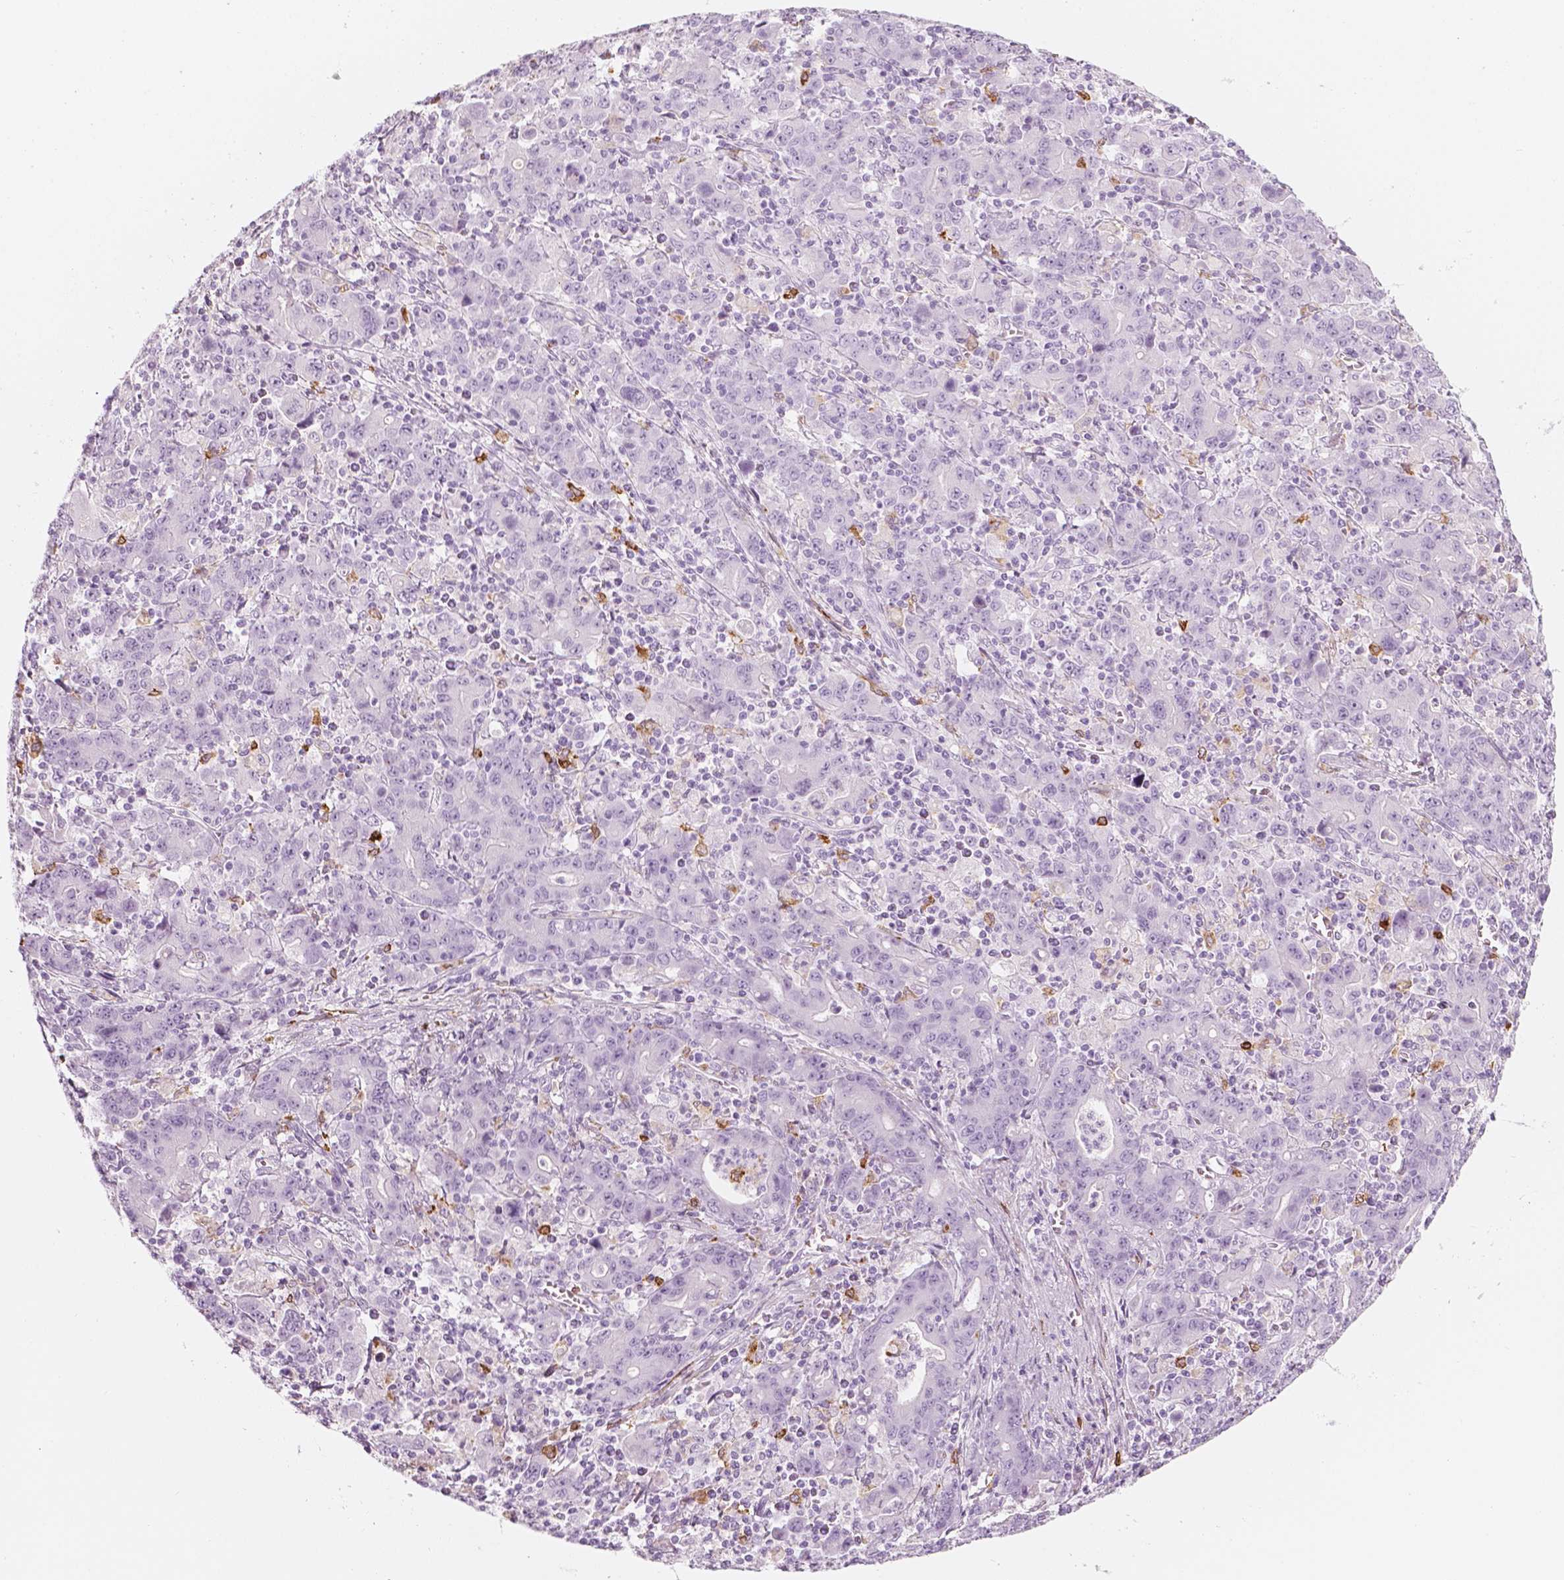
{"staining": {"intensity": "negative", "quantity": "none", "location": "none"}, "tissue": "stomach cancer", "cell_type": "Tumor cells", "image_type": "cancer", "snomed": [{"axis": "morphology", "description": "Adenocarcinoma, NOS"}, {"axis": "topography", "description": "Stomach, upper"}], "caption": "This is an immunohistochemistry photomicrograph of stomach adenocarcinoma. There is no expression in tumor cells.", "gene": "CES1", "patient": {"sex": "male", "age": 69}}